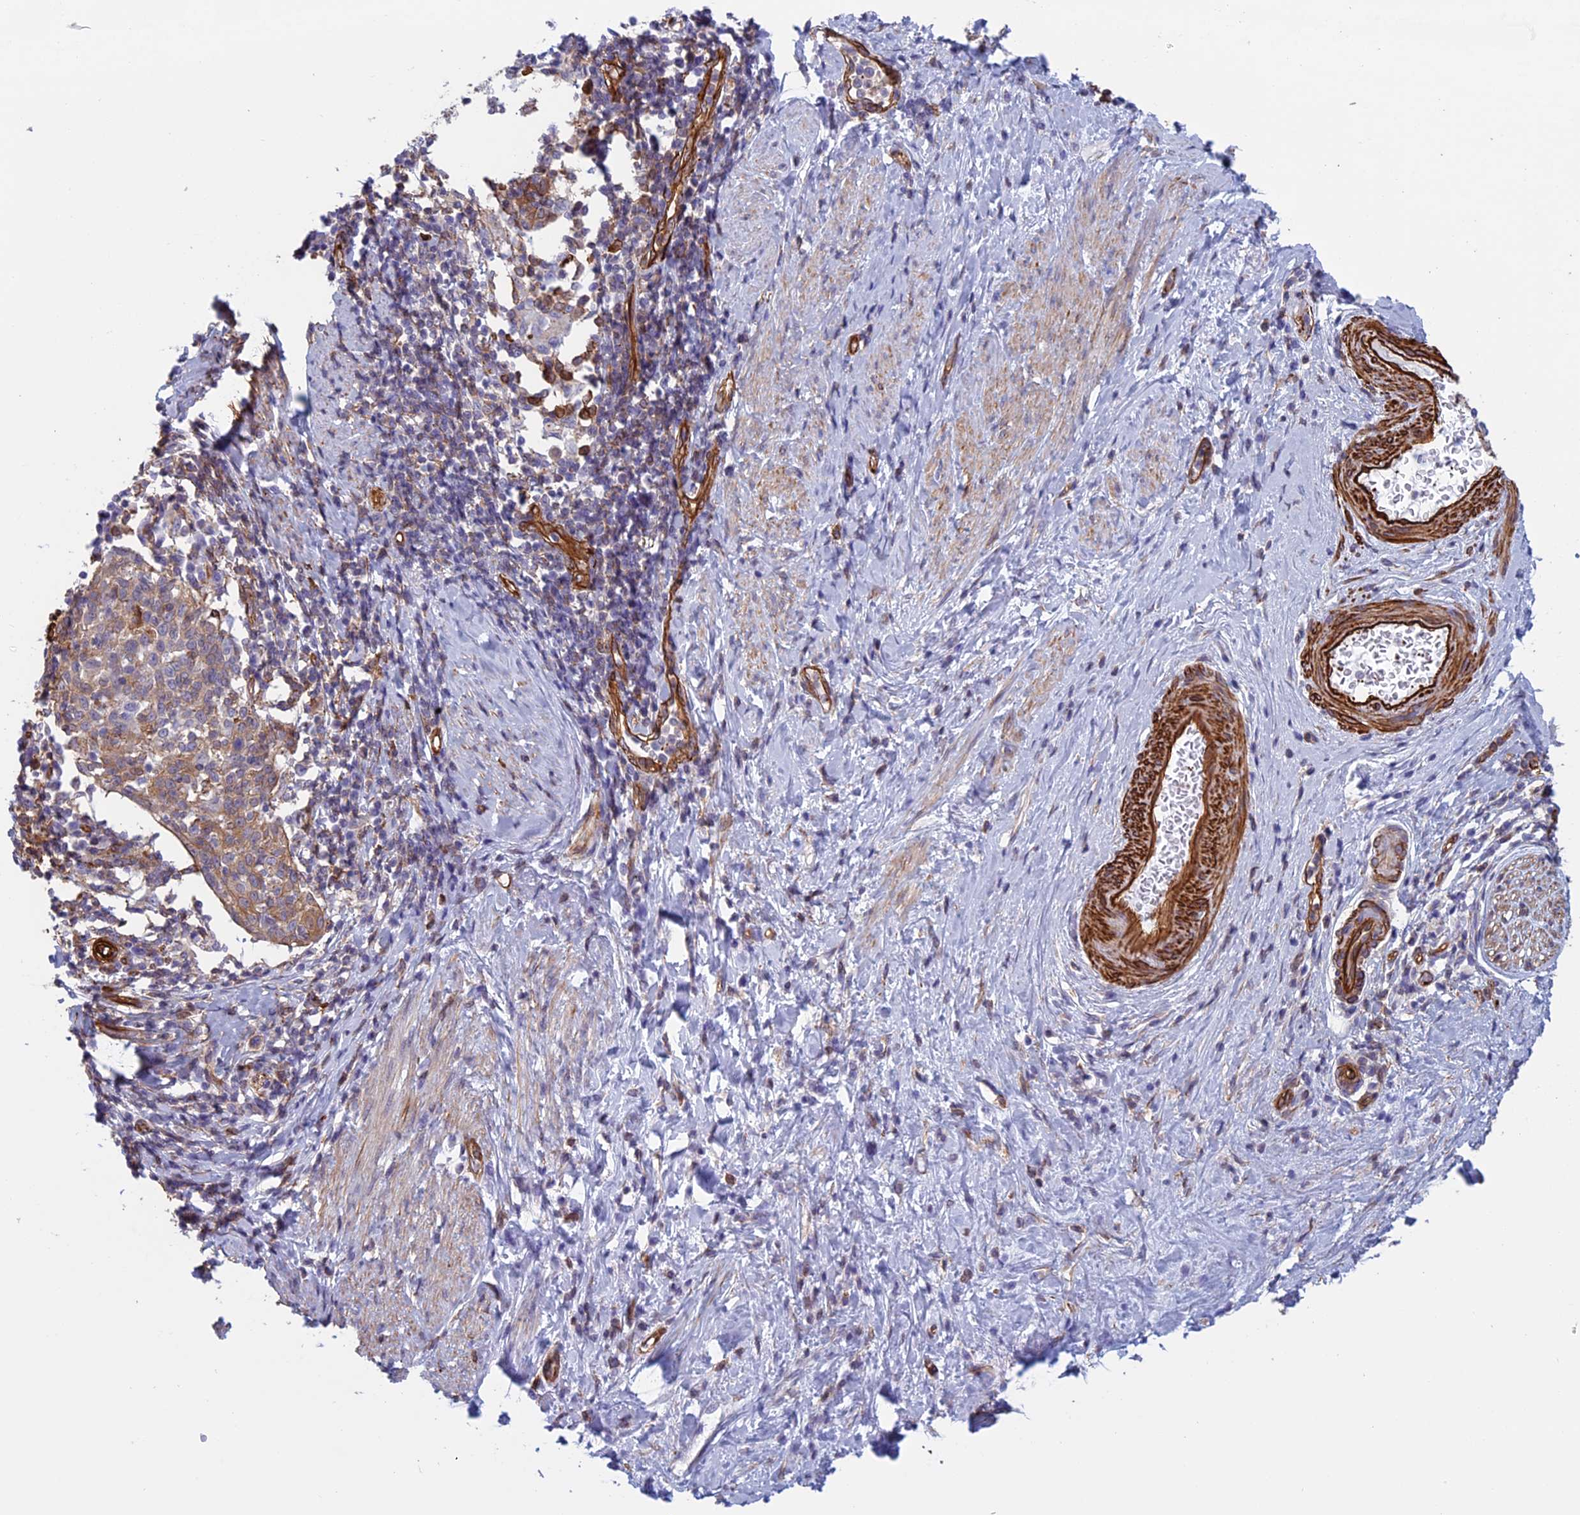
{"staining": {"intensity": "moderate", "quantity": ">75%", "location": "cytoplasmic/membranous"}, "tissue": "cervical cancer", "cell_type": "Tumor cells", "image_type": "cancer", "snomed": [{"axis": "morphology", "description": "Squamous cell carcinoma, NOS"}, {"axis": "topography", "description": "Cervix"}], "caption": "The micrograph shows a brown stain indicating the presence of a protein in the cytoplasmic/membranous of tumor cells in squamous cell carcinoma (cervical).", "gene": "ANGPTL2", "patient": {"sex": "female", "age": 52}}